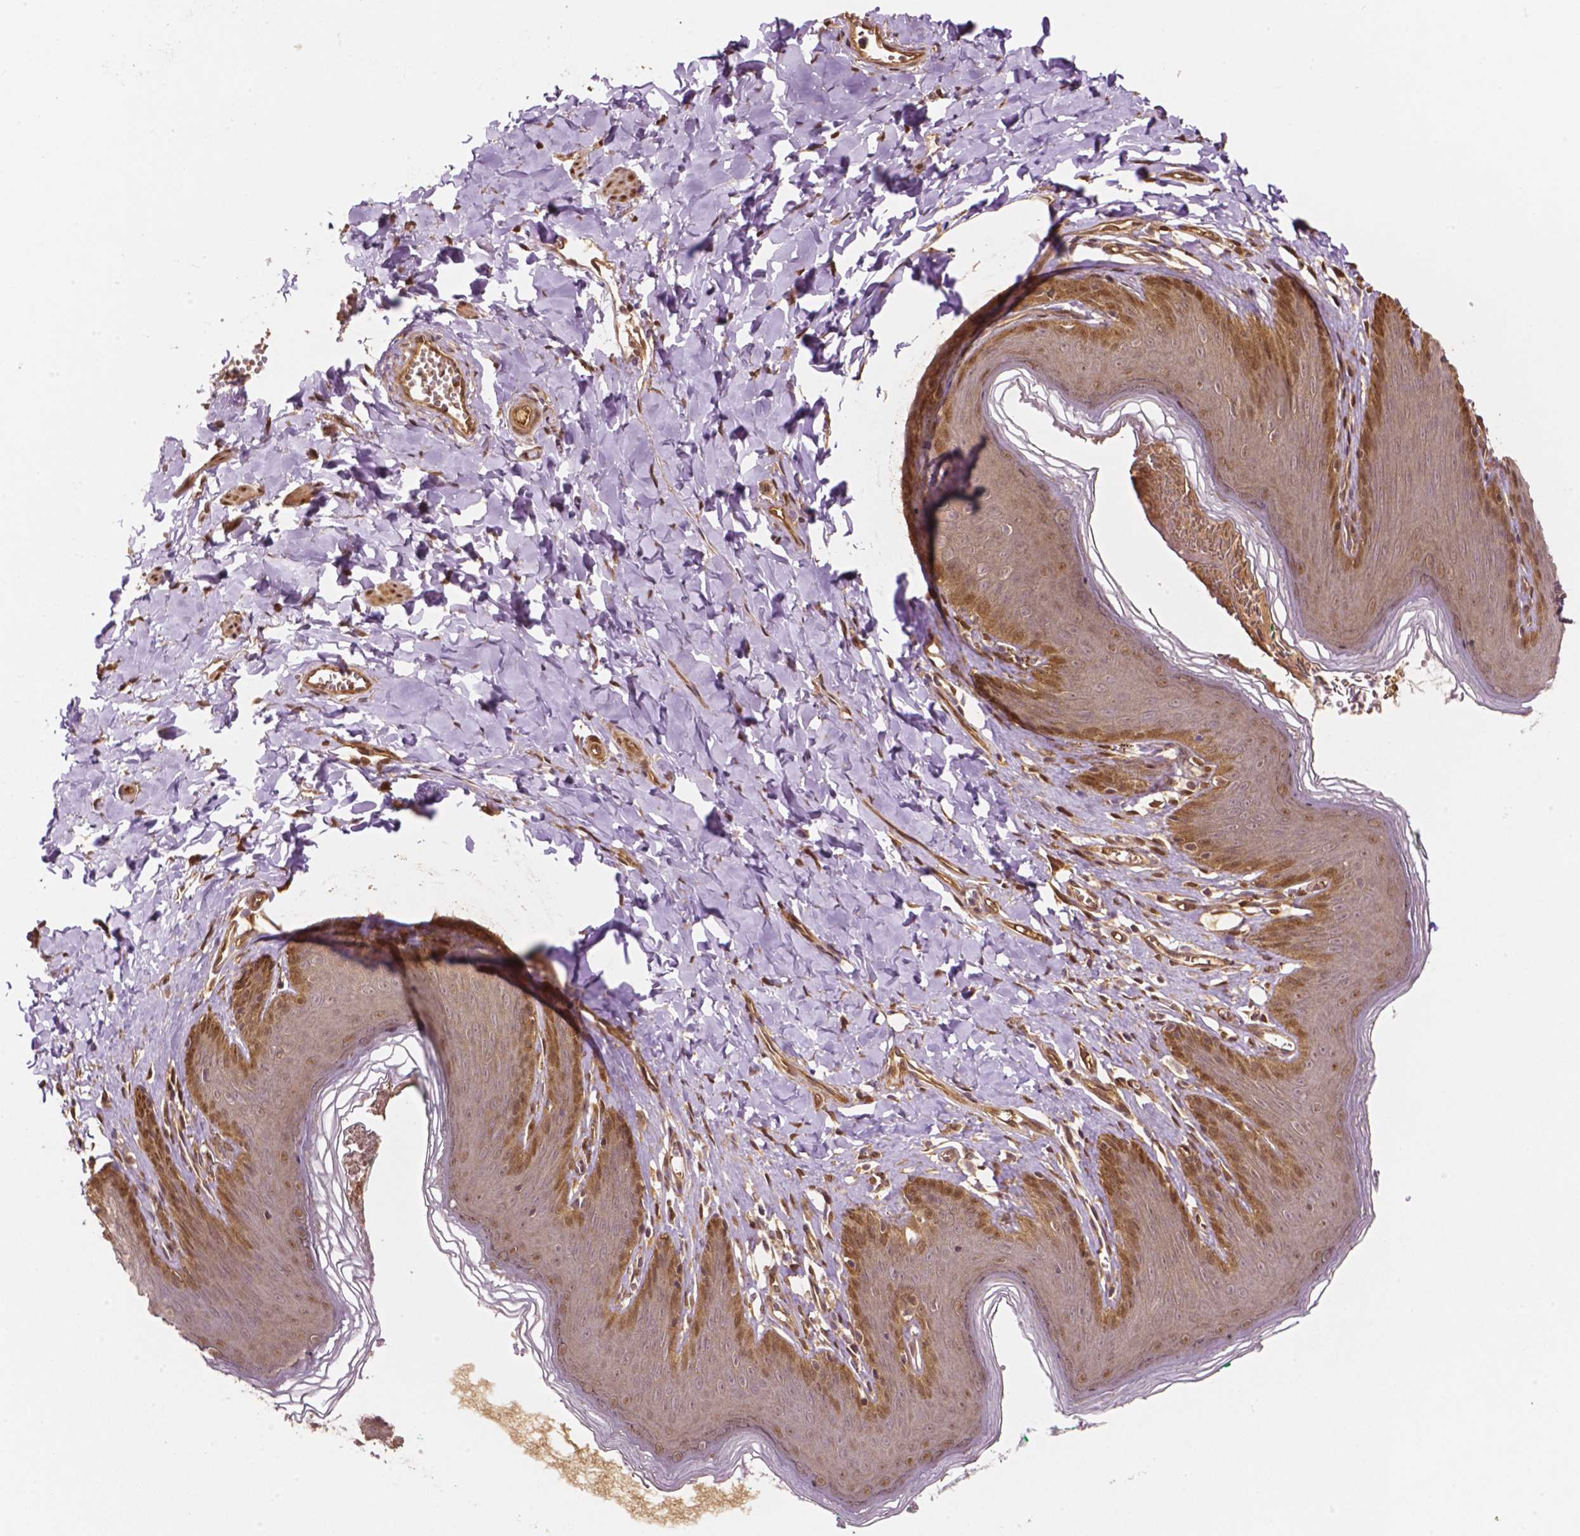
{"staining": {"intensity": "moderate", "quantity": "25%-75%", "location": "cytoplasmic/membranous,nuclear"}, "tissue": "skin", "cell_type": "Epidermal cells", "image_type": "normal", "snomed": [{"axis": "morphology", "description": "Normal tissue, NOS"}, {"axis": "topography", "description": "Vulva"}, {"axis": "topography", "description": "Peripheral nerve tissue"}], "caption": "Immunohistochemistry staining of normal skin, which shows medium levels of moderate cytoplasmic/membranous,nuclear staining in about 25%-75% of epidermal cells indicating moderate cytoplasmic/membranous,nuclear protein staining. The staining was performed using DAB (brown) for protein detection and nuclei were counterstained in hematoxylin (blue).", "gene": "YAP1", "patient": {"sex": "female", "age": 66}}